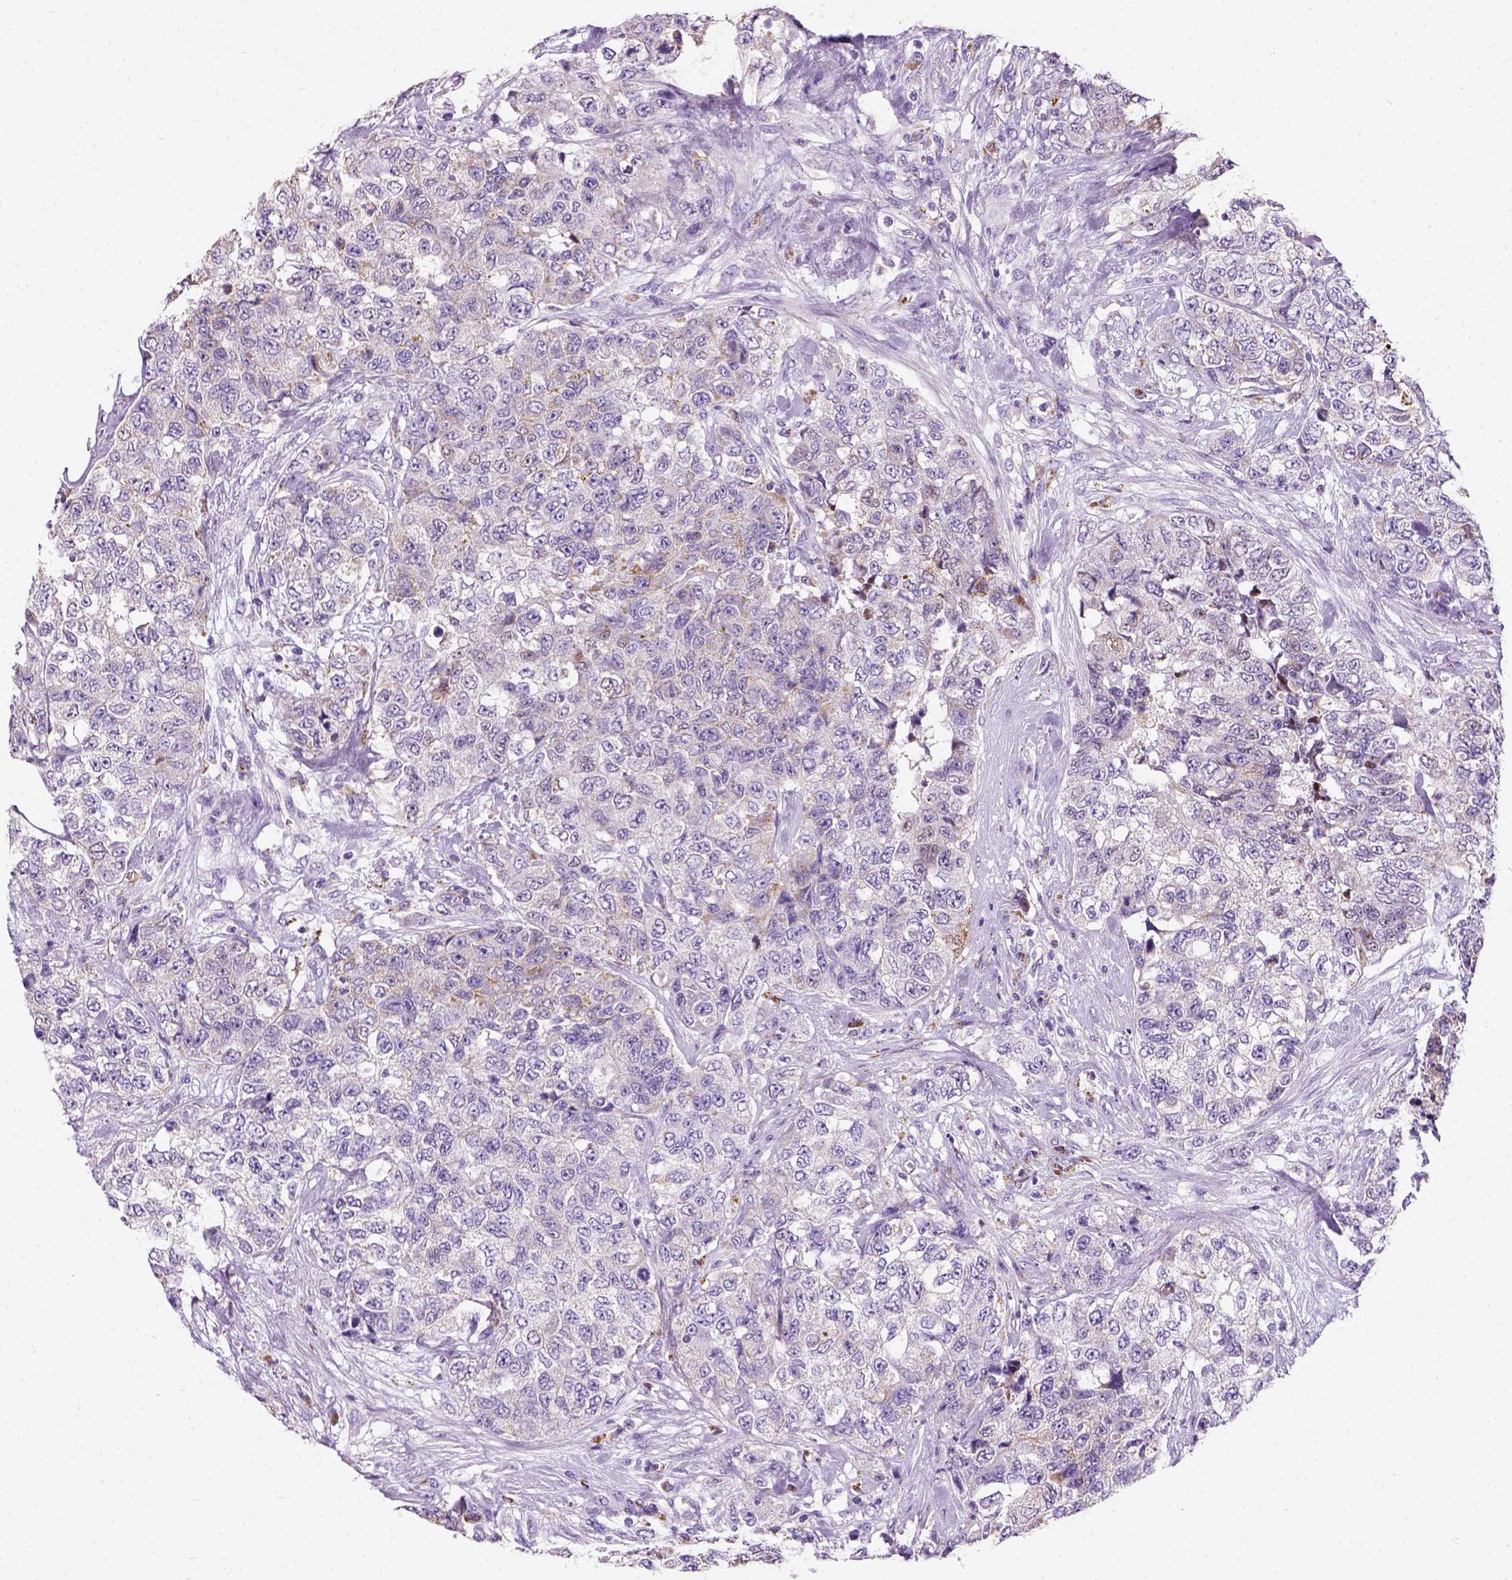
{"staining": {"intensity": "negative", "quantity": "none", "location": "none"}, "tissue": "urothelial cancer", "cell_type": "Tumor cells", "image_type": "cancer", "snomed": [{"axis": "morphology", "description": "Urothelial carcinoma, High grade"}, {"axis": "topography", "description": "Urinary bladder"}], "caption": "Immunohistochemistry photomicrograph of neoplastic tissue: human urothelial cancer stained with DAB demonstrates no significant protein positivity in tumor cells.", "gene": "CHODL", "patient": {"sex": "female", "age": 78}}